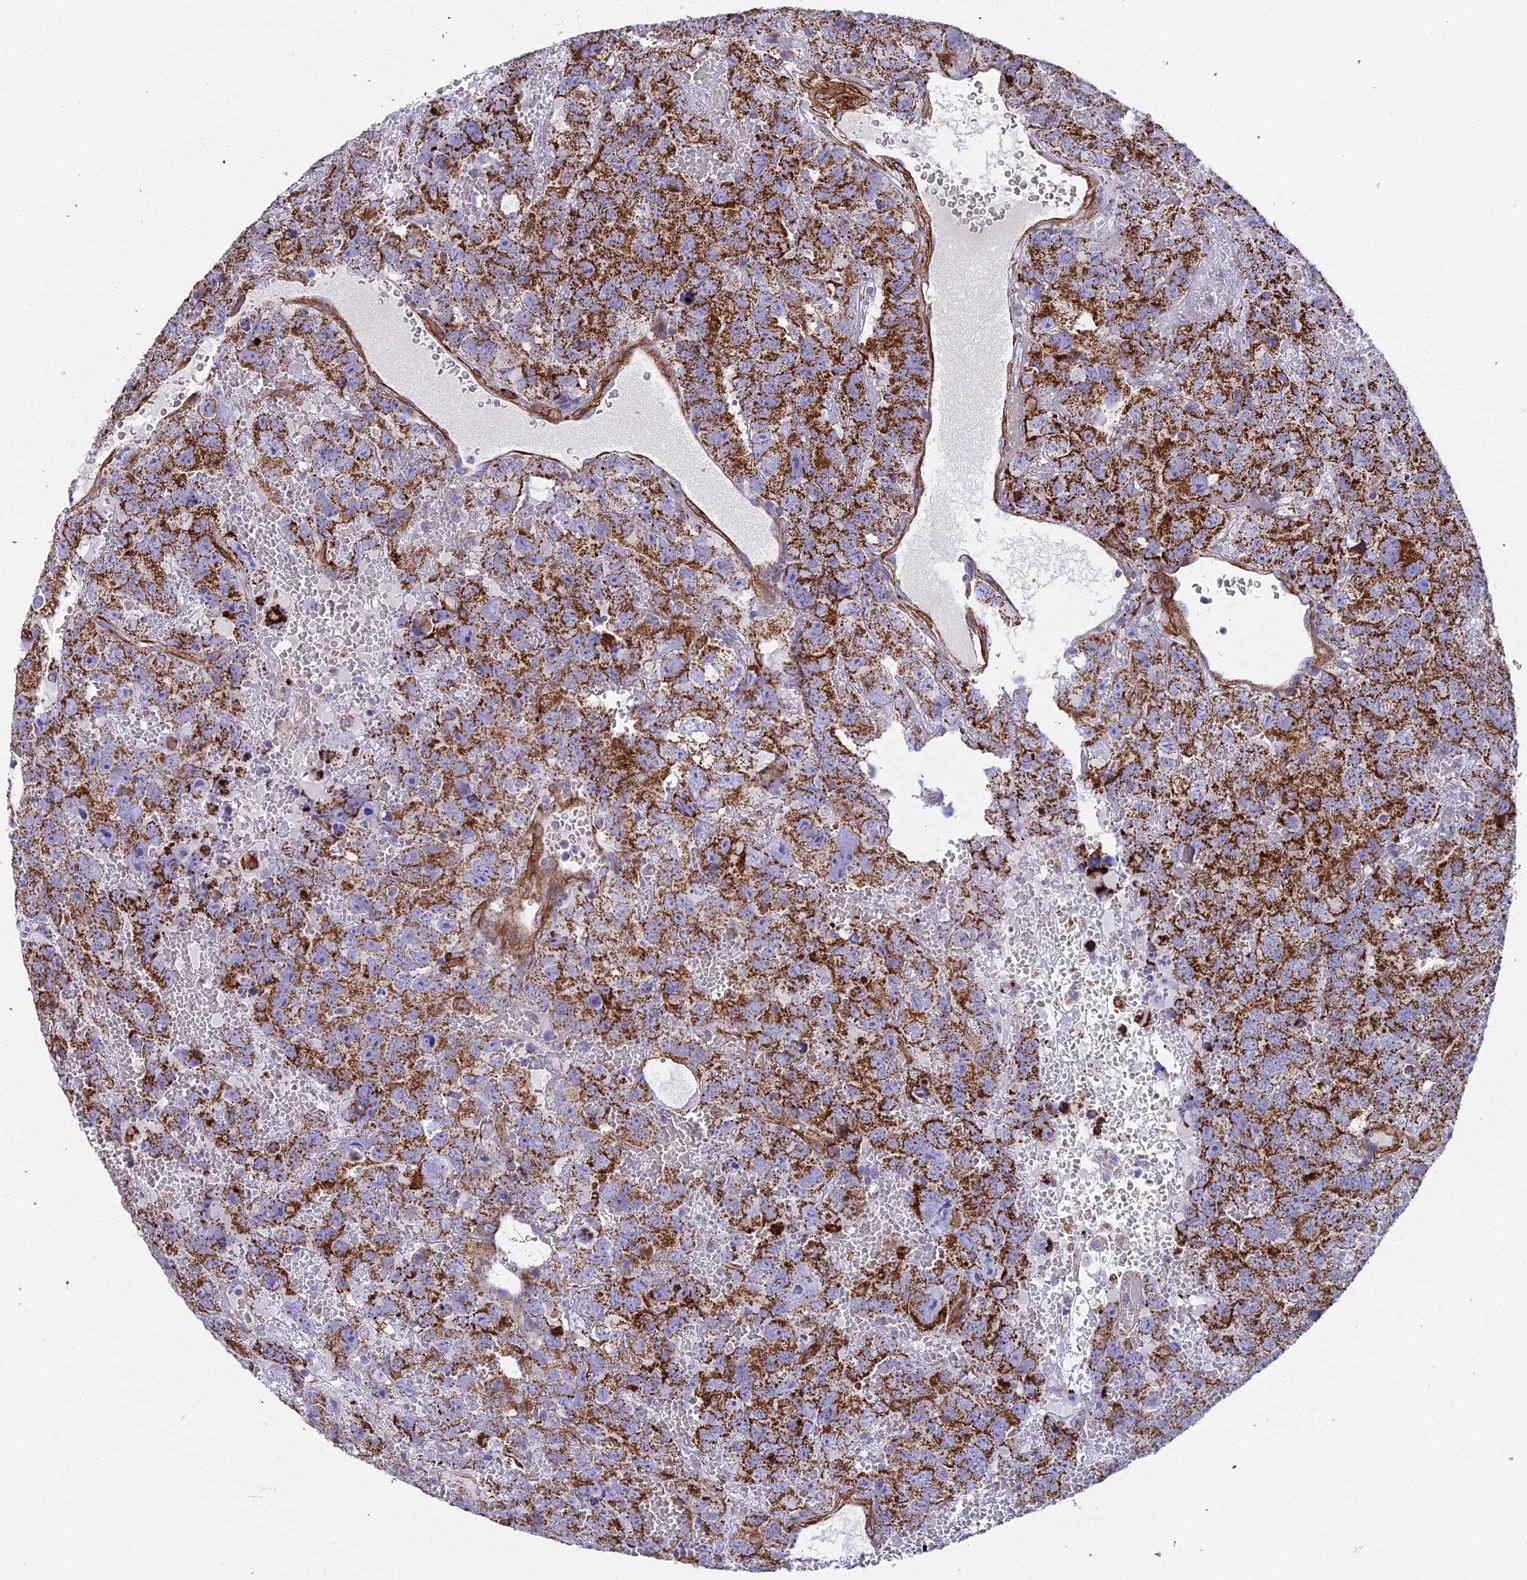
{"staining": {"intensity": "strong", "quantity": ">75%", "location": "cytoplasmic/membranous"}, "tissue": "testis cancer", "cell_type": "Tumor cells", "image_type": "cancer", "snomed": [{"axis": "morphology", "description": "Carcinoma, Embryonal, NOS"}, {"axis": "topography", "description": "Testis"}], "caption": "Human testis embryonal carcinoma stained with a protein marker reveals strong staining in tumor cells.", "gene": "CSPG4", "patient": {"sex": "male", "age": 45}}